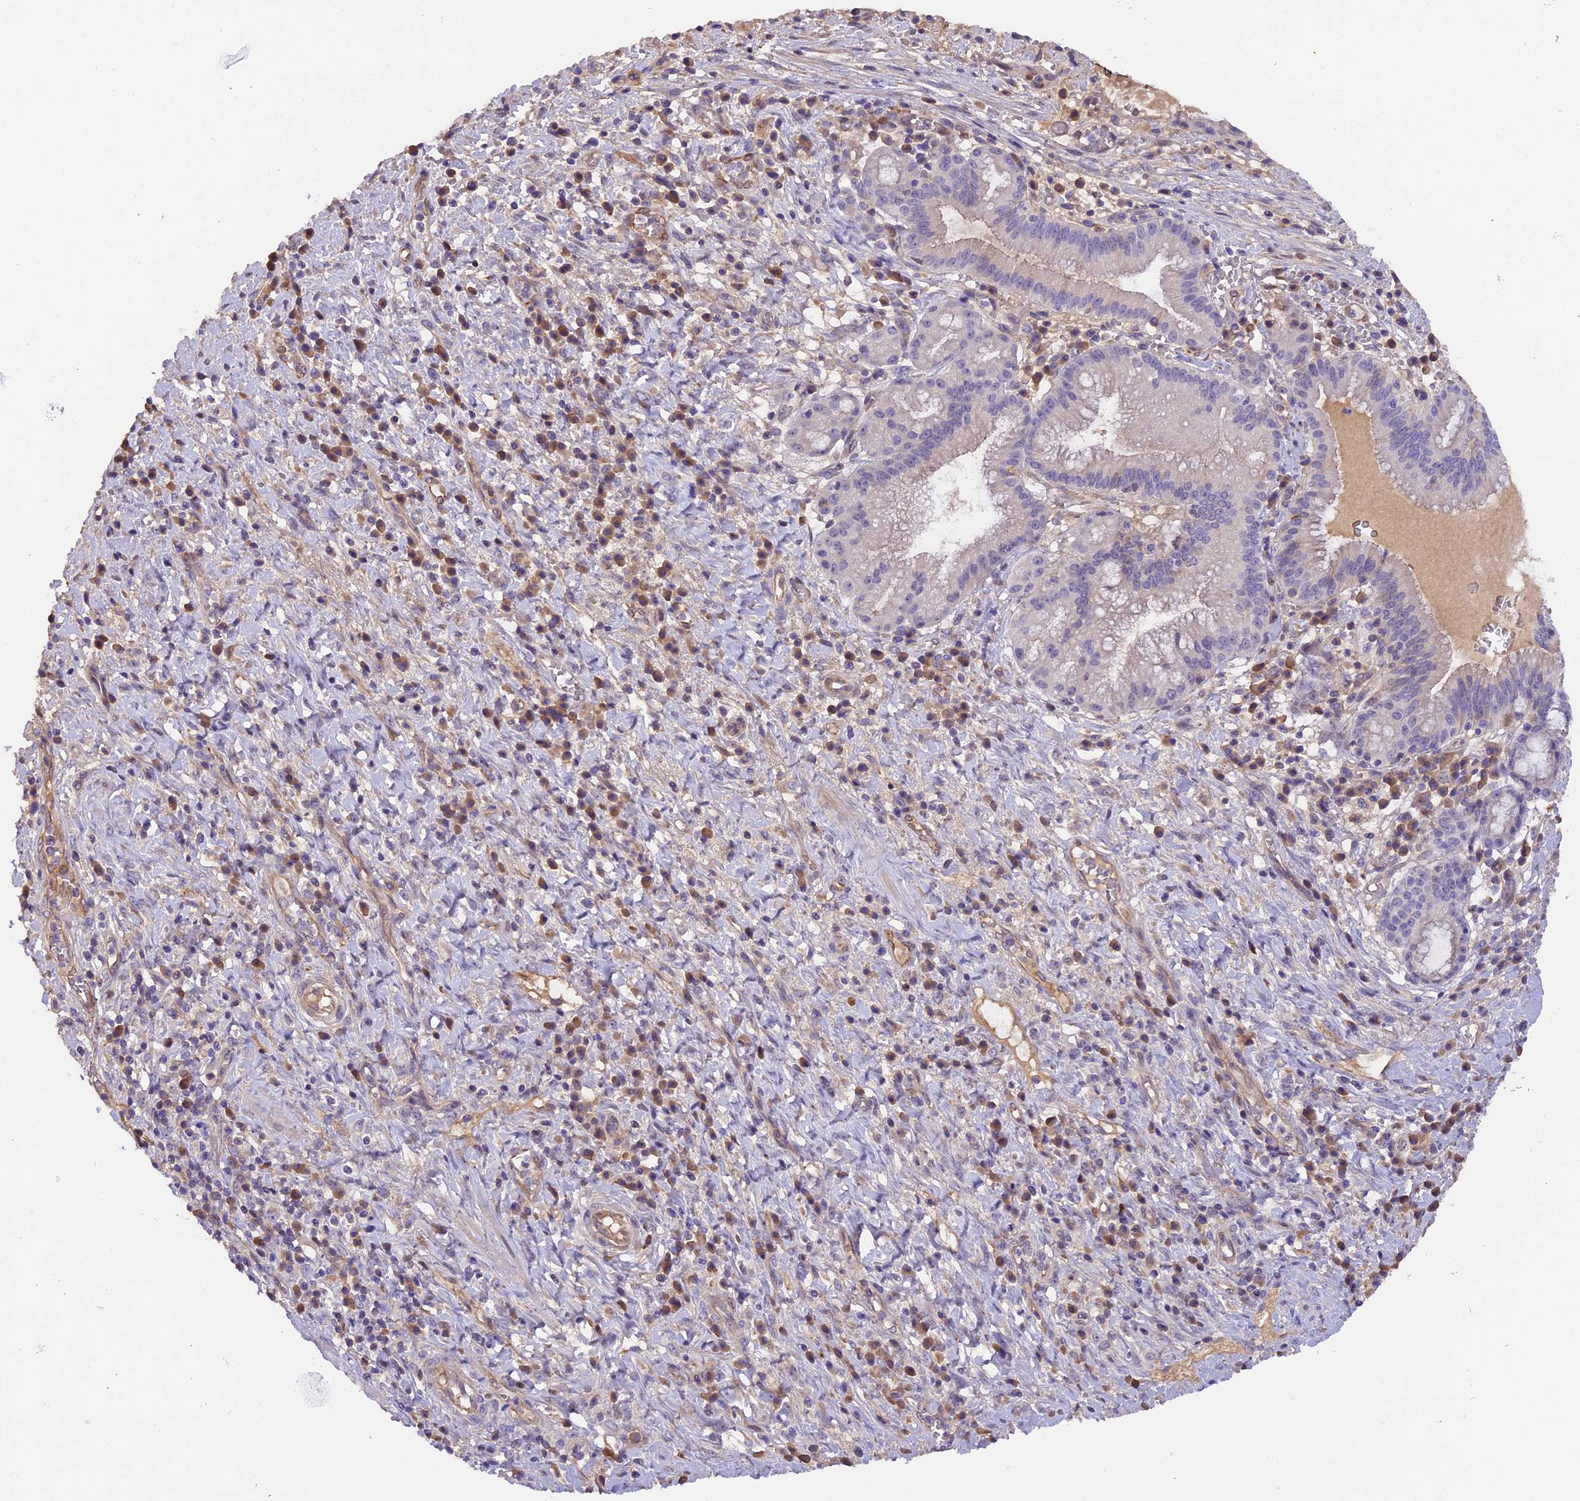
{"staining": {"intensity": "negative", "quantity": "none", "location": "none"}, "tissue": "pancreatic cancer", "cell_type": "Tumor cells", "image_type": "cancer", "snomed": [{"axis": "morphology", "description": "Adenocarcinoma, NOS"}, {"axis": "topography", "description": "Pancreas"}], "caption": "A high-resolution image shows immunohistochemistry (IHC) staining of pancreatic cancer (adenocarcinoma), which reveals no significant expression in tumor cells.", "gene": "CCDC32", "patient": {"sex": "male", "age": 72}}